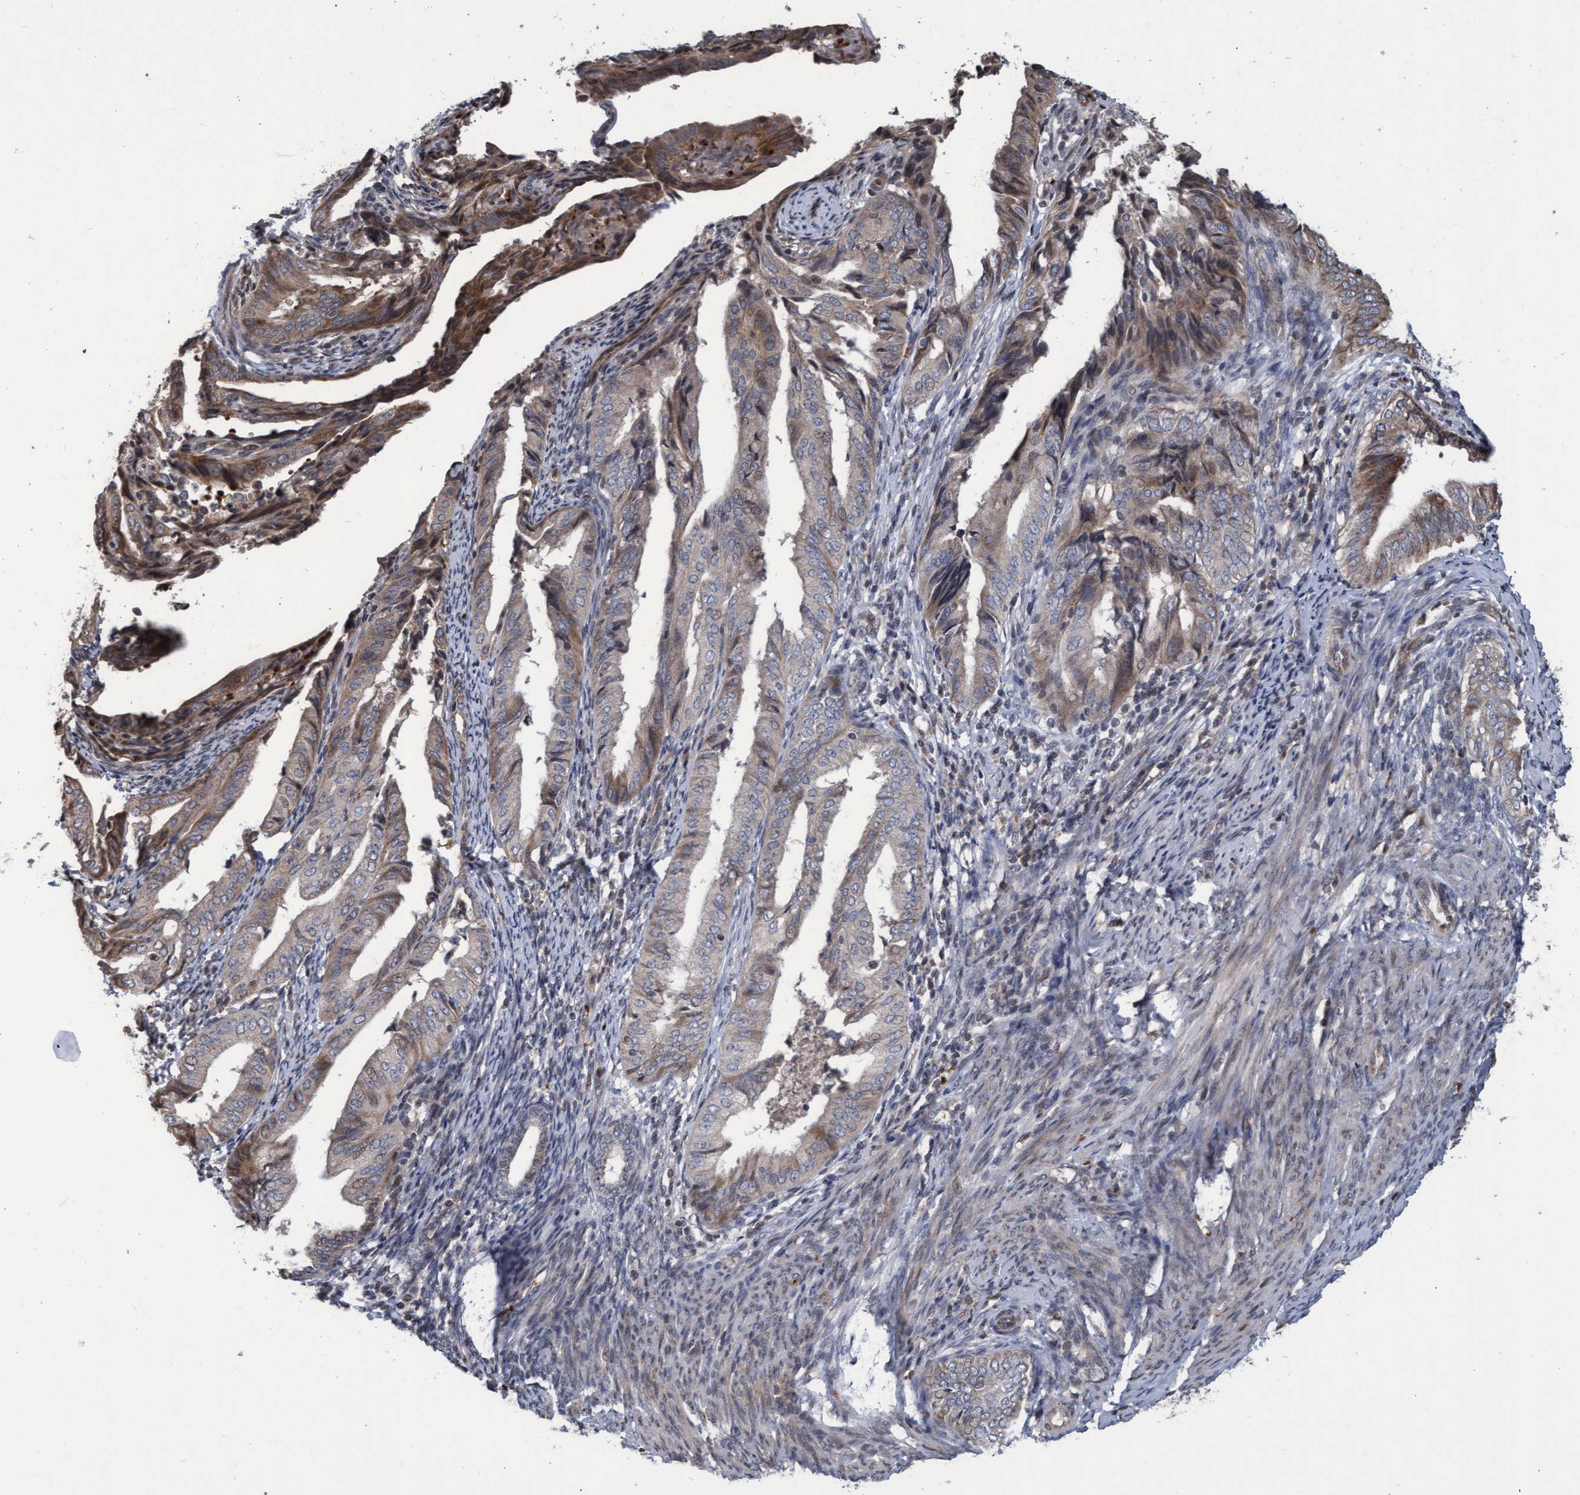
{"staining": {"intensity": "weak", "quantity": "25%-75%", "location": "cytoplasmic/membranous"}, "tissue": "endometrial cancer", "cell_type": "Tumor cells", "image_type": "cancer", "snomed": [{"axis": "morphology", "description": "Adenocarcinoma, NOS"}, {"axis": "topography", "description": "Endometrium"}], "caption": "Immunohistochemistry of human adenocarcinoma (endometrial) demonstrates low levels of weak cytoplasmic/membranous positivity in approximately 25%-75% of tumor cells. (DAB (3,3'-diaminobenzidine) IHC with brightfield microscopy, high magnification).", "gene": "KCNC2", "patient": {"sex": "female", "age": 58}}